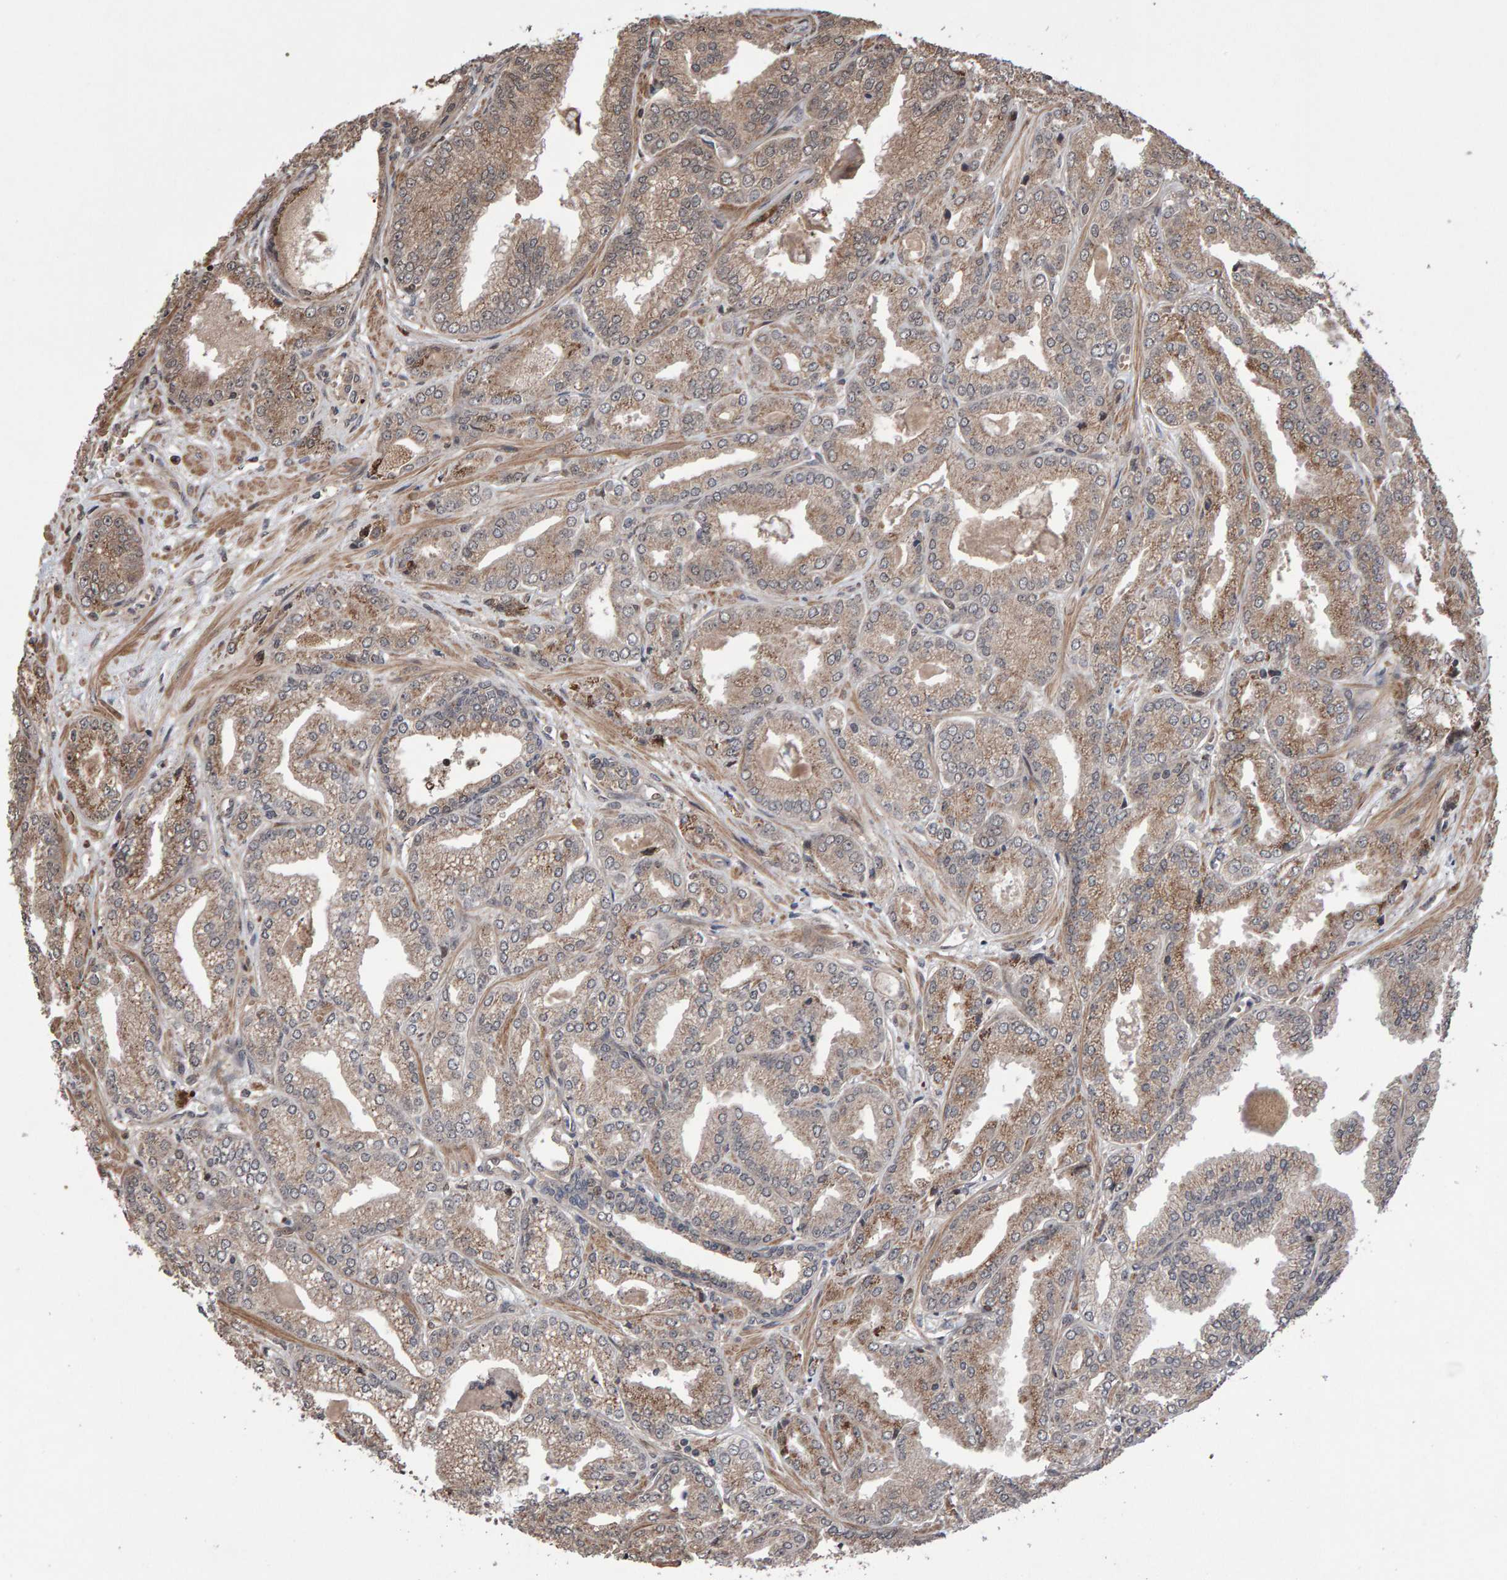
{"staining": {"intensity": "moderate", "quantity": ">75%", "location": "cytoplasmic/membranous"}, "tissue": "prostate cancer", "cell_type": "Tumor cells", "image_type": "cancer", "snomed": [{"axis": "morphology", "description": "Adenocarcinoma, Low grade"}, {"axis": "topography", "description": "Prostate"}], "caption": "Adenocarcinoma (low-grade) (prostate) stained with a protein marker shows moderate staining in tumor cells.", "gene": "PECR", "patient": {"sex": "male", "age": 52}}